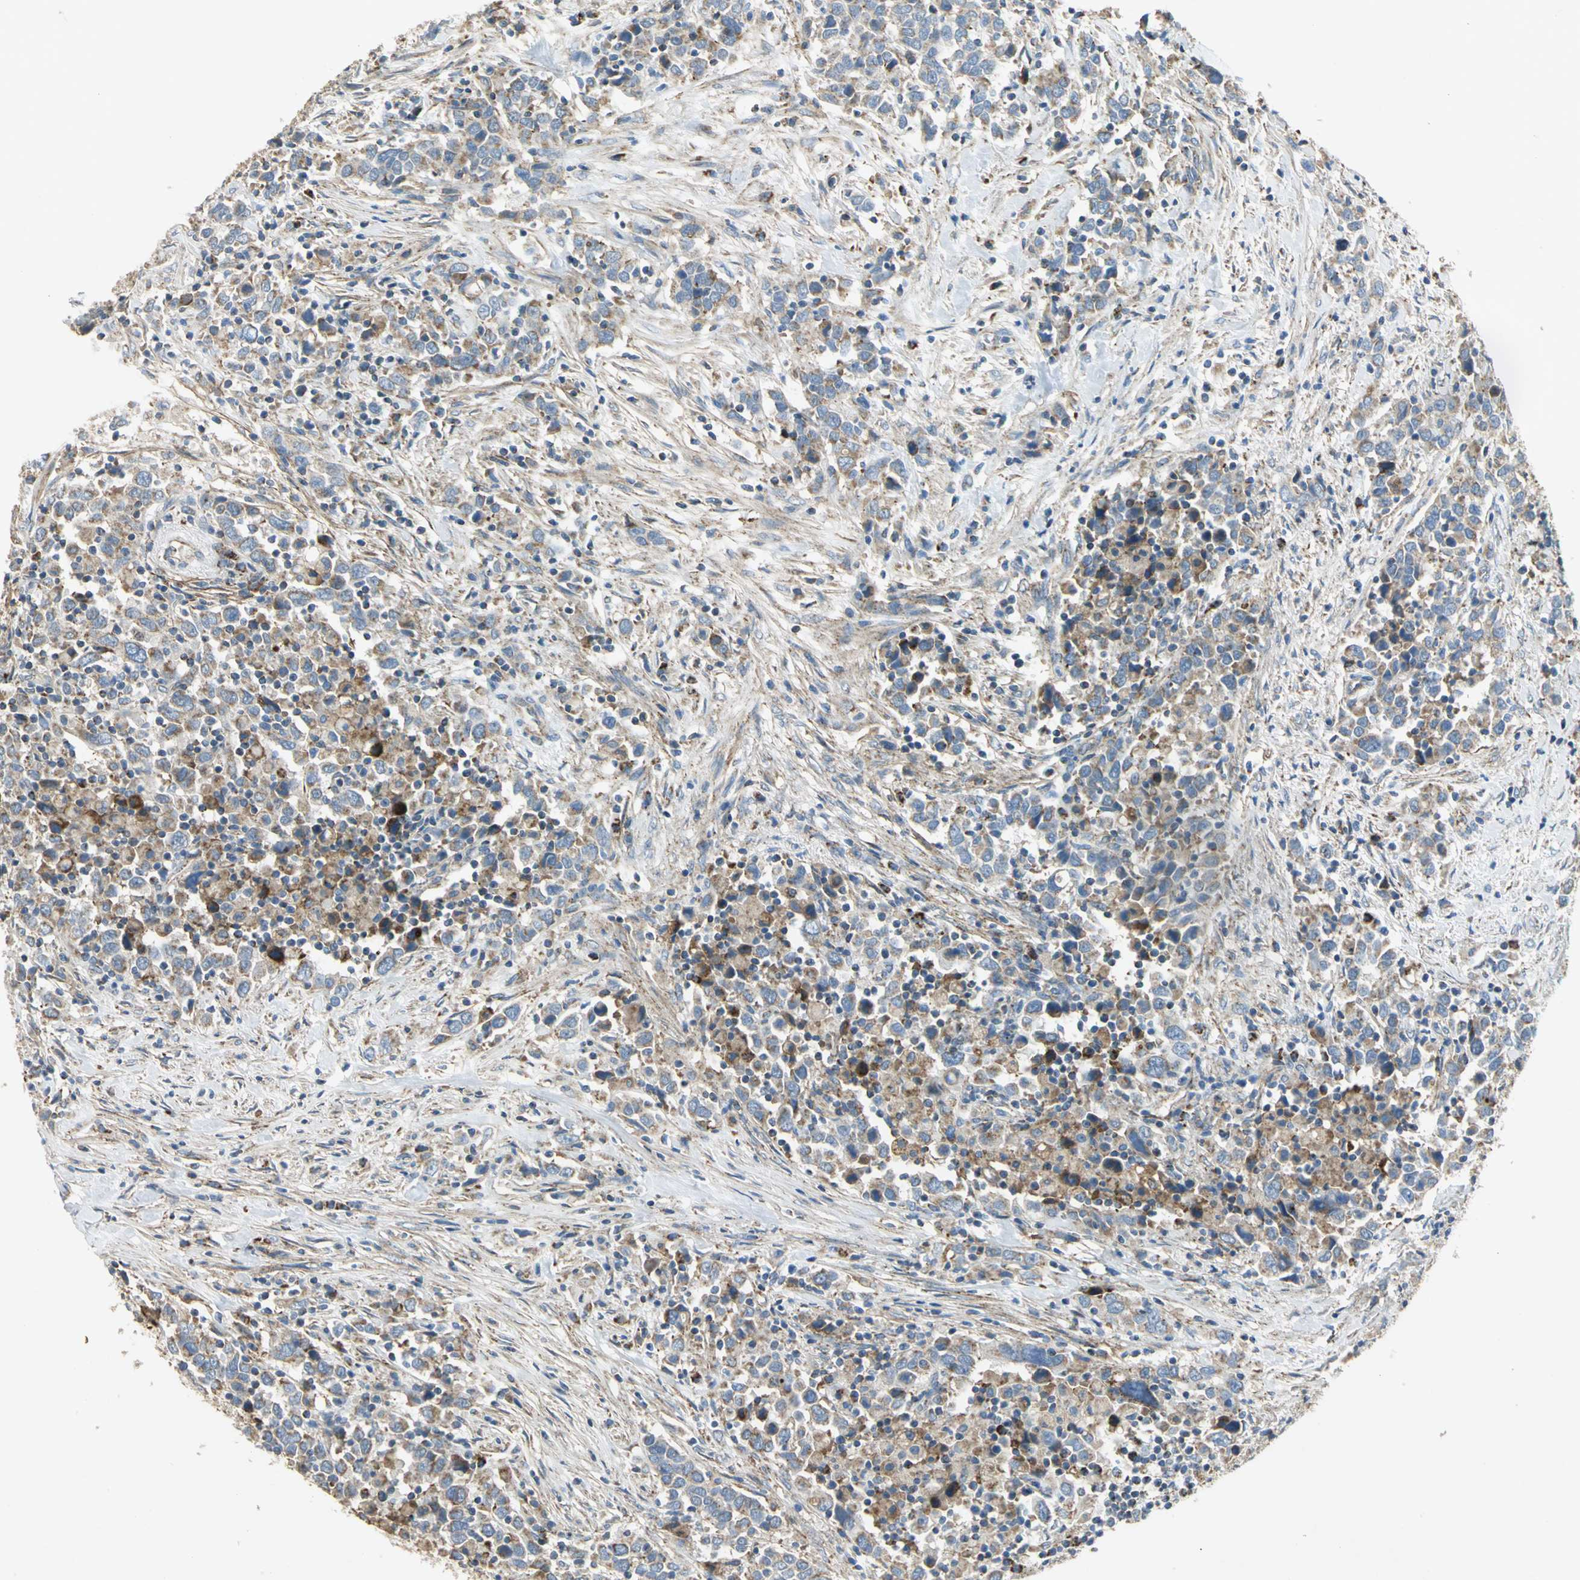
{"staining": {"intensity": "moderate", "quantity": ">75%", "location": "cytoplasmic/membranous"}, "tissue": "urothelial cancer", "cell_type": "Tumor cells", "image_type": "cancer", "snomed": [{"axis": "morphology", "description": "Urothelial carcinoma, High grade"}, {"axis": "topography", "description": "Urinary bladder"}], "caption": "The histopathology image exhibits immunohistochemical staining of urothelial cancer. There is moderate cytoplasmic/membranous expression is identified in approximately >75% of tumor cells.", "gene": "NDUFB5", "patient": {"sex": "male", "age": 61}}